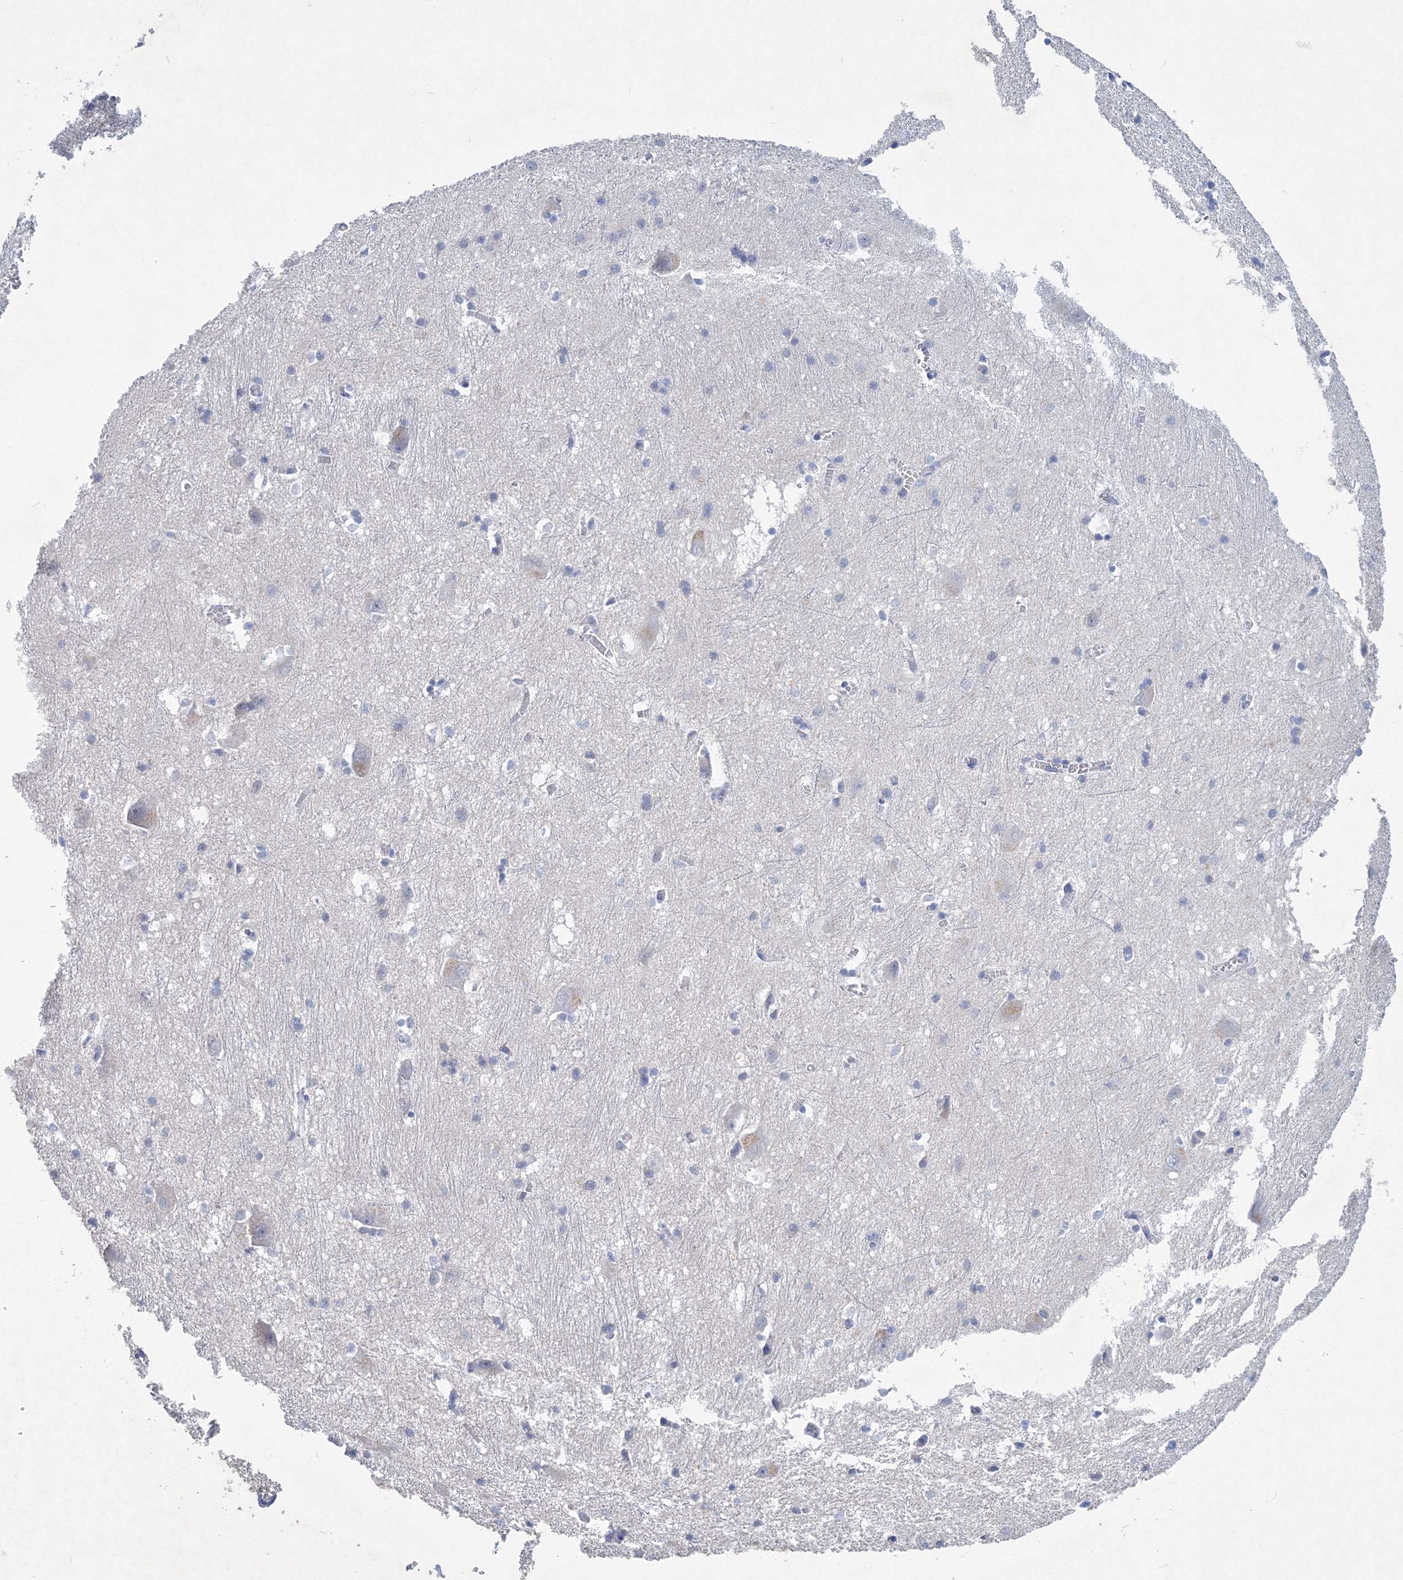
{"staining": {"intensity": "negative", "quantity": "none", "location": "none"}, "tissue": "caudate", "cell_type": "Glial cells", "image_type": "normal", "snomed": [{"axis": "morphology", "description": "Normal tissue, NOS"}, {"axis": "topography", "description": "Lateral ventricle wall"}], "caption": "Immunohistochemistry histopathology image of benign caudate stained for a protein (brown), which demonstrates no positivity in glial cells.", "gene": "OSBPL6", "patient": {"sex": "male", "age": 37}}